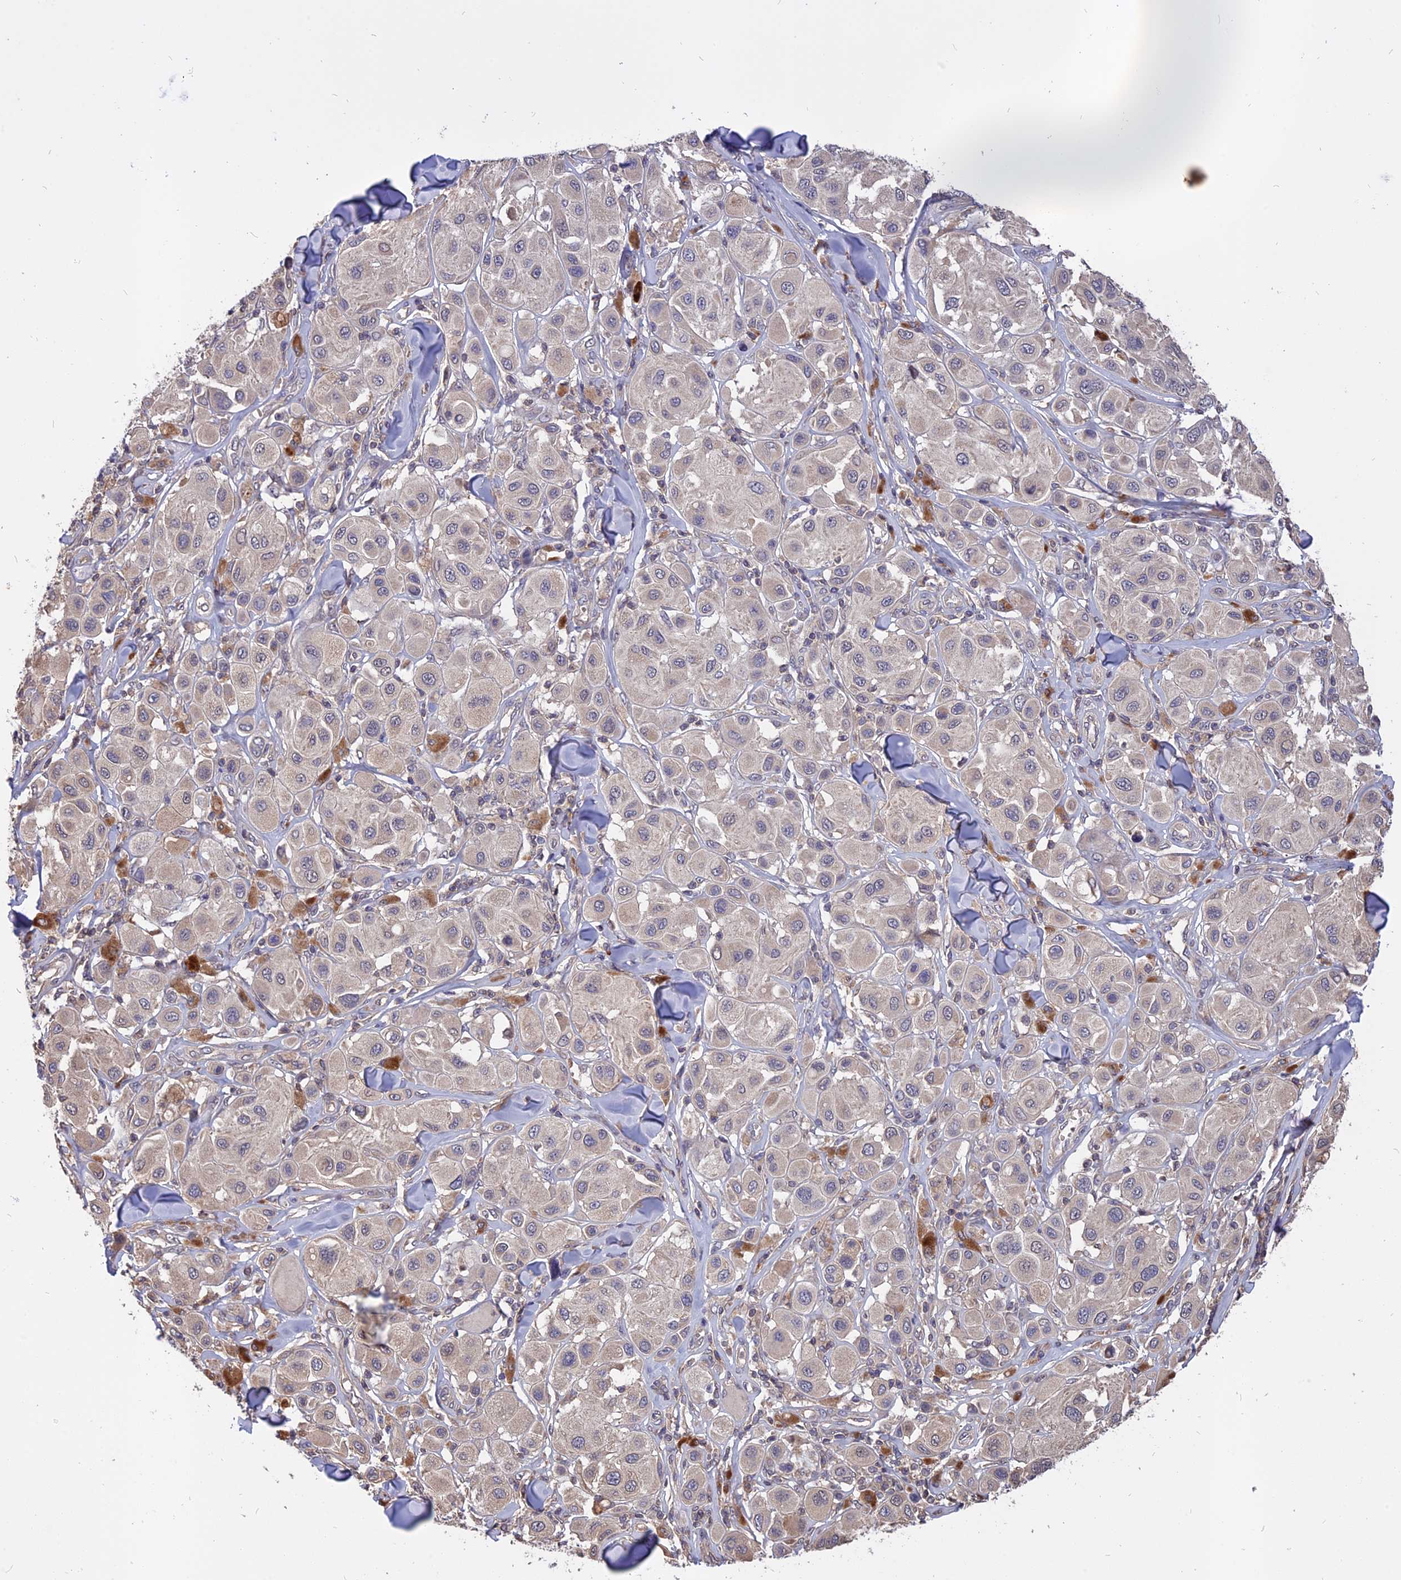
{"staining": {"intensity": "negative", "quantity": "none", "location": "none"}, "tissue": "melanoma", "cell_type": "Tumor cells", "image_type": "cancer", "snomed": [{"axis": "morphology", "description": "Malignant melanoma, Metastatic site"}, {"axis": "topography", "description": "Skin"}], "caption": "Melanoma was stained to show a protein in brown. There is no significant positivity in tumor cells. (IHC, brightfield microscopy, high magnification).", "gene": "CARMIL2", "patient": {"sex": "male", "age": 41}}